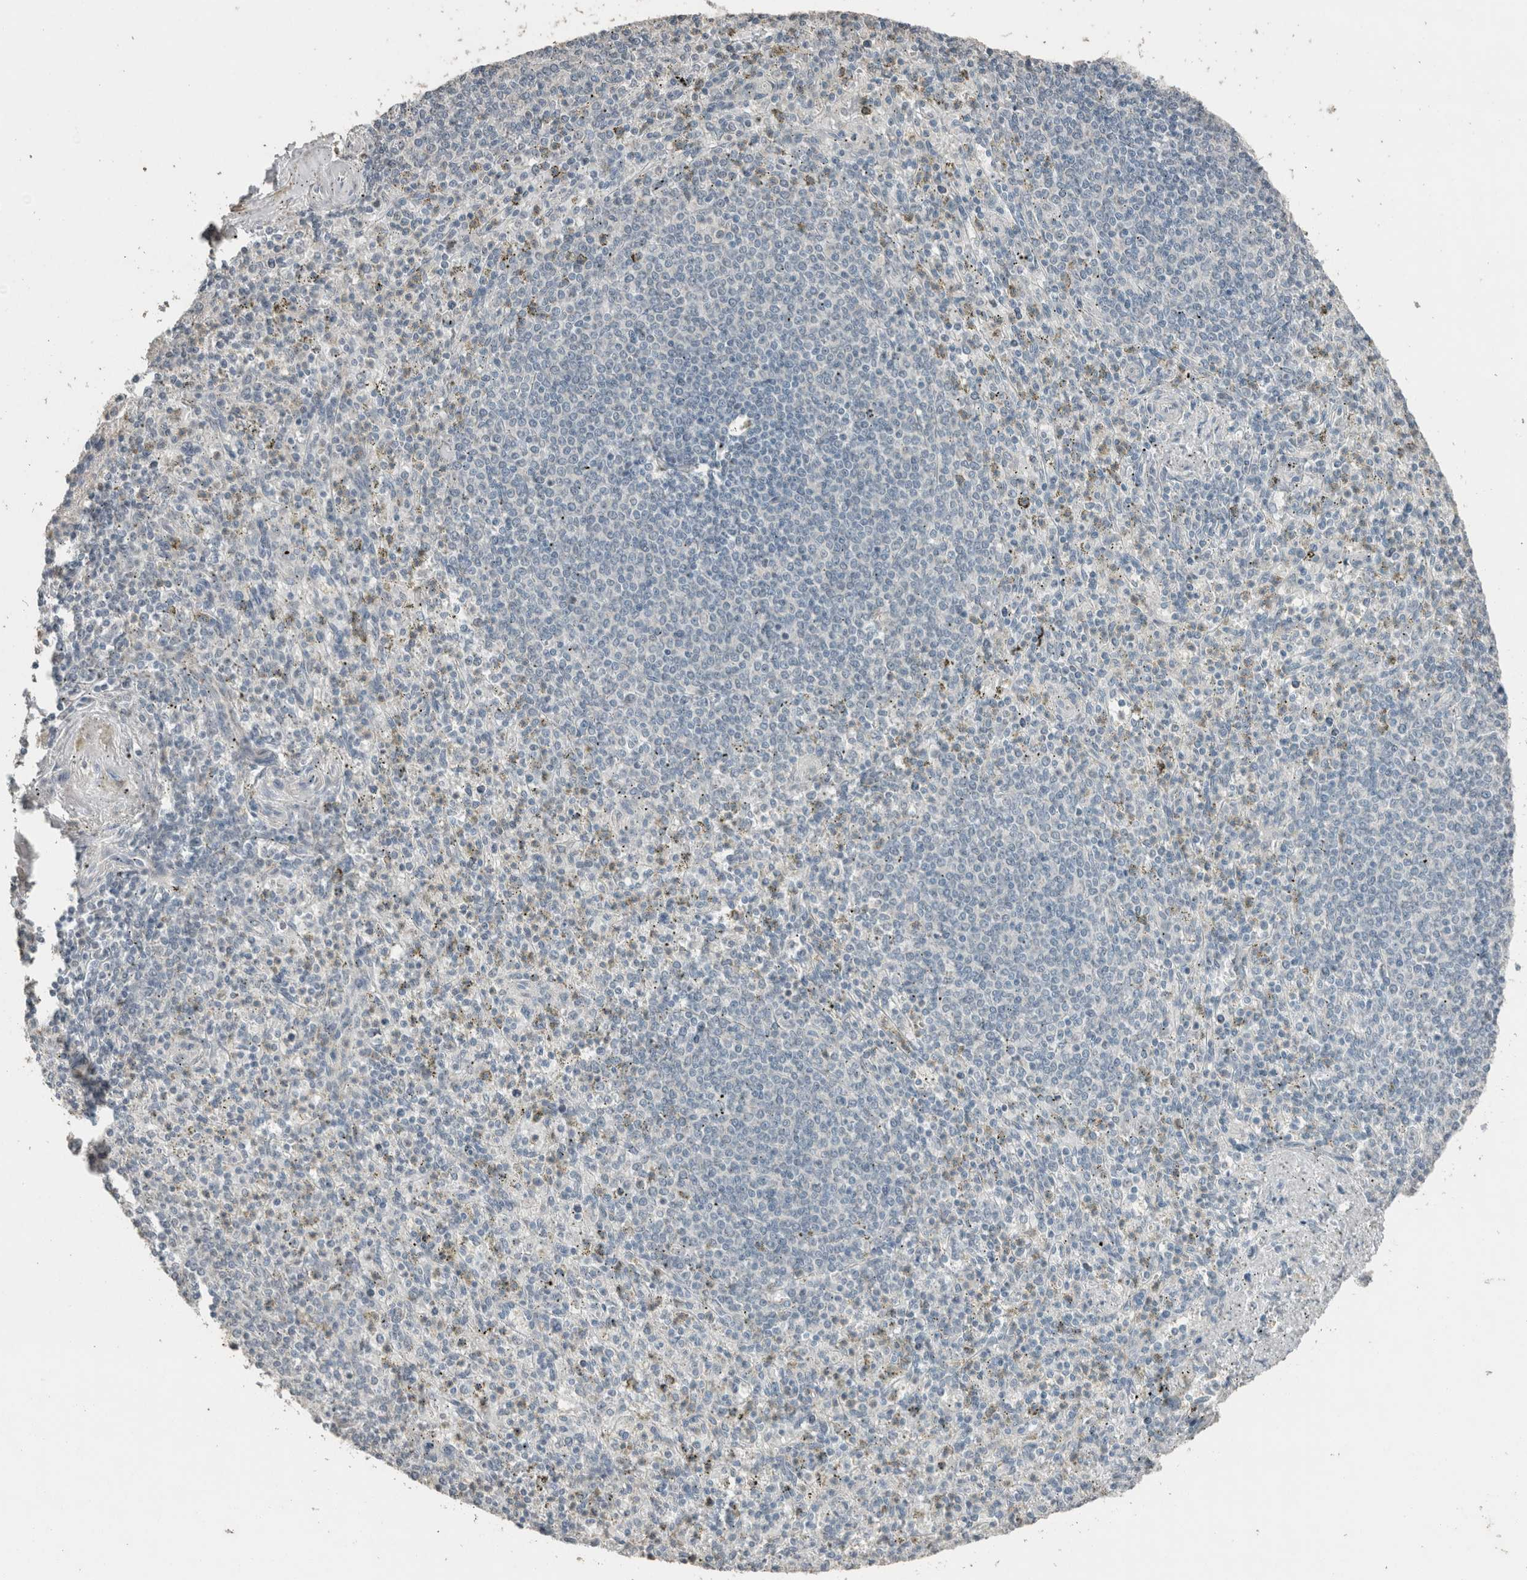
{"staining": {"intensity": "negative", "quantity": "none", "location": "none"}, "tissue": "spleen", "cell_type": "Cells in red pulp", "image_type": "normal", "snomed": [{"axis": "morphology", "description": "Normal tissue, NOS"}, {"axis": "topography", "description": "Spleen"}], "caption": "Cells in red pulp are negative for brown protein staining in normal spleen. (DAB (3,3'-diaminobenzidine) immunohistochemistry, high magnification).", "gene": "ACVR2B", "patient": {"sex": "male", "age": 72}}